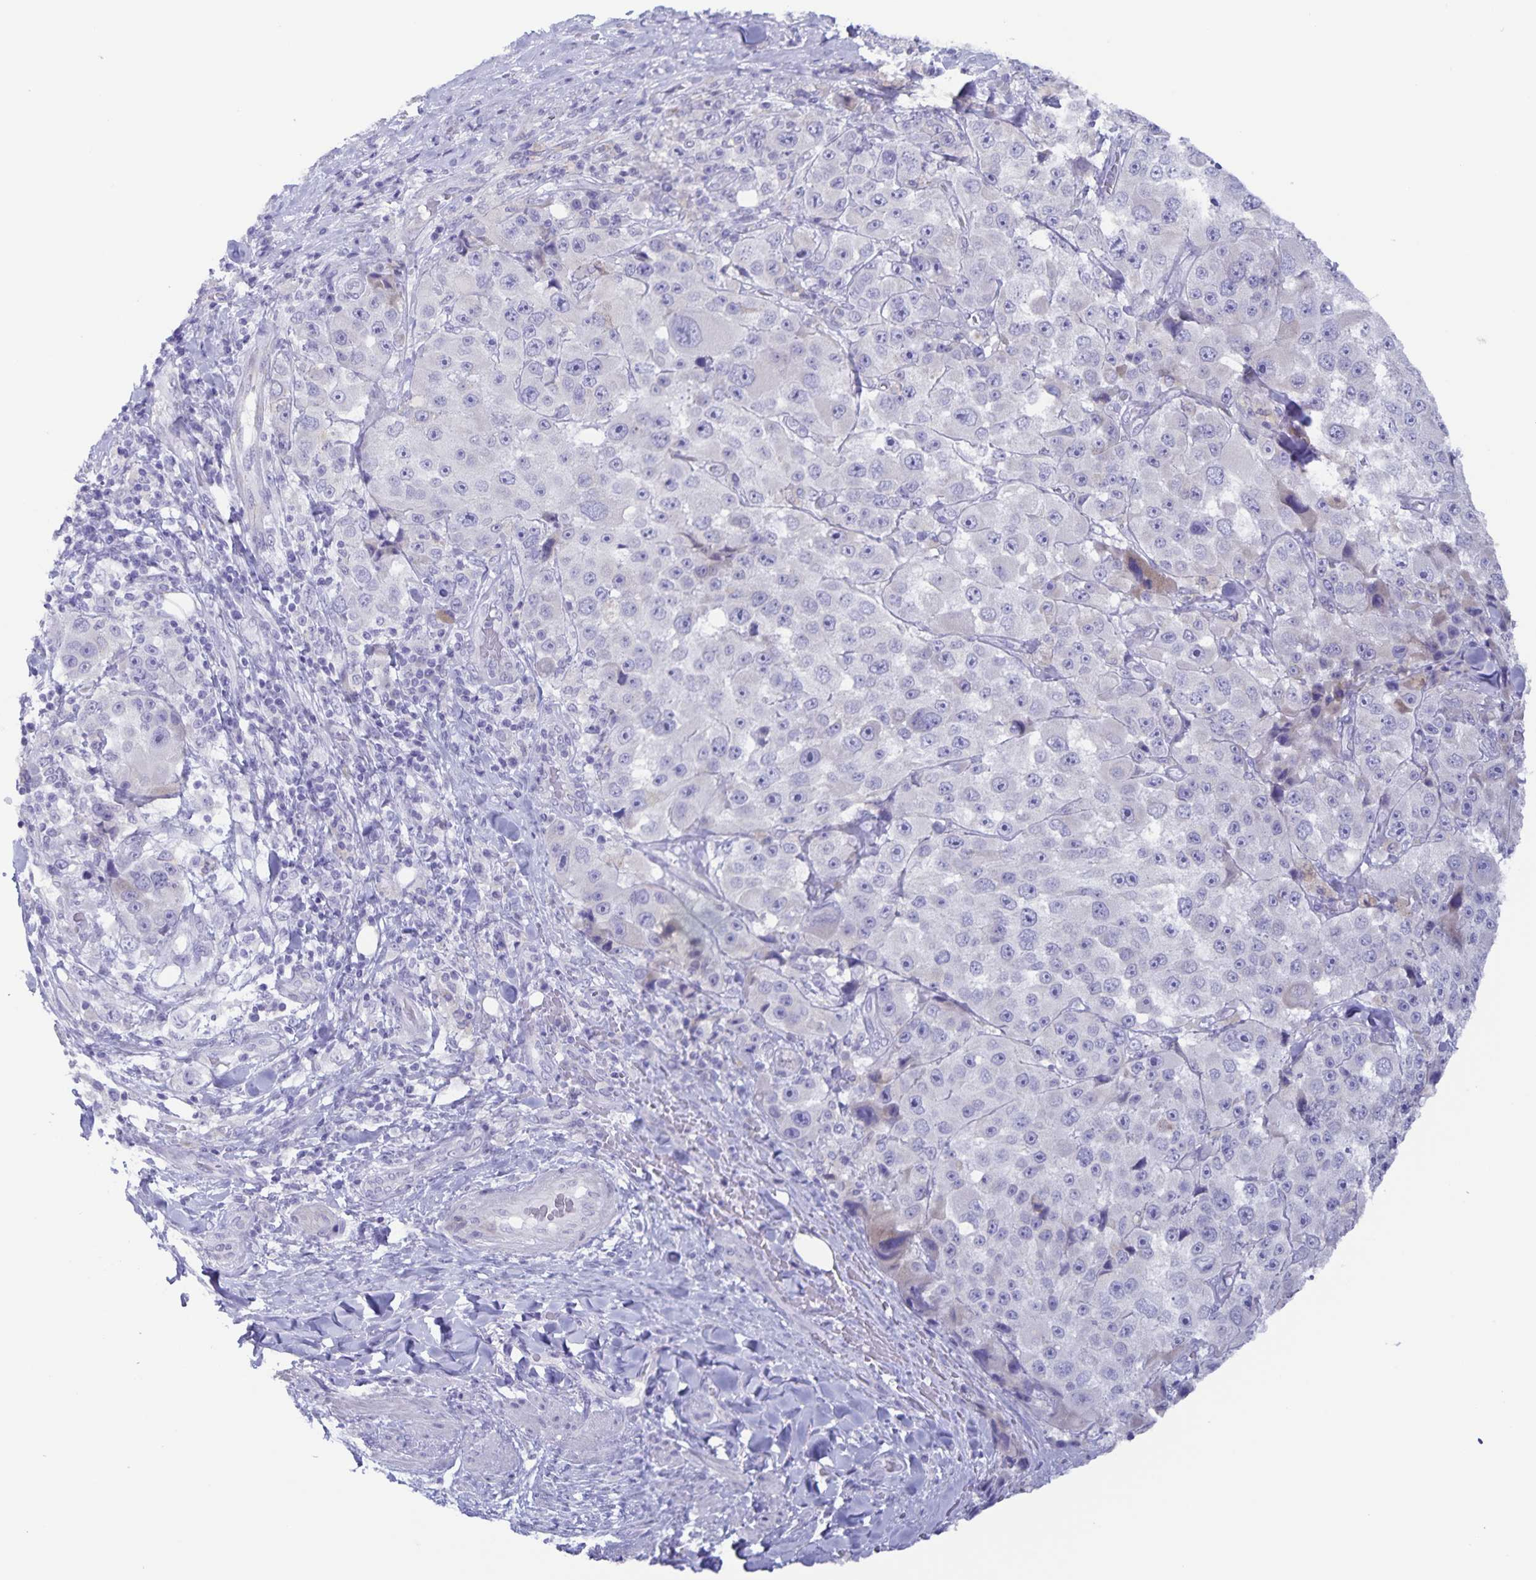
{"staining": {"intensity": "negative", "quantity": "none", "location": "none"}, "tissue": "melanoma", "cell_type": "Tumor cells", "image_type": "cancer", "snomed": [{"axis": "morphology", "description": "Malignant melanoma, Metastatic site"}, {"axis": "topography", "description": "Lymph node"}], "caption": "Tumor cells are negative for brown protein staining in melanoma.", "gene": "AQP4", "patient": {"sex": "male", "age": 62}}